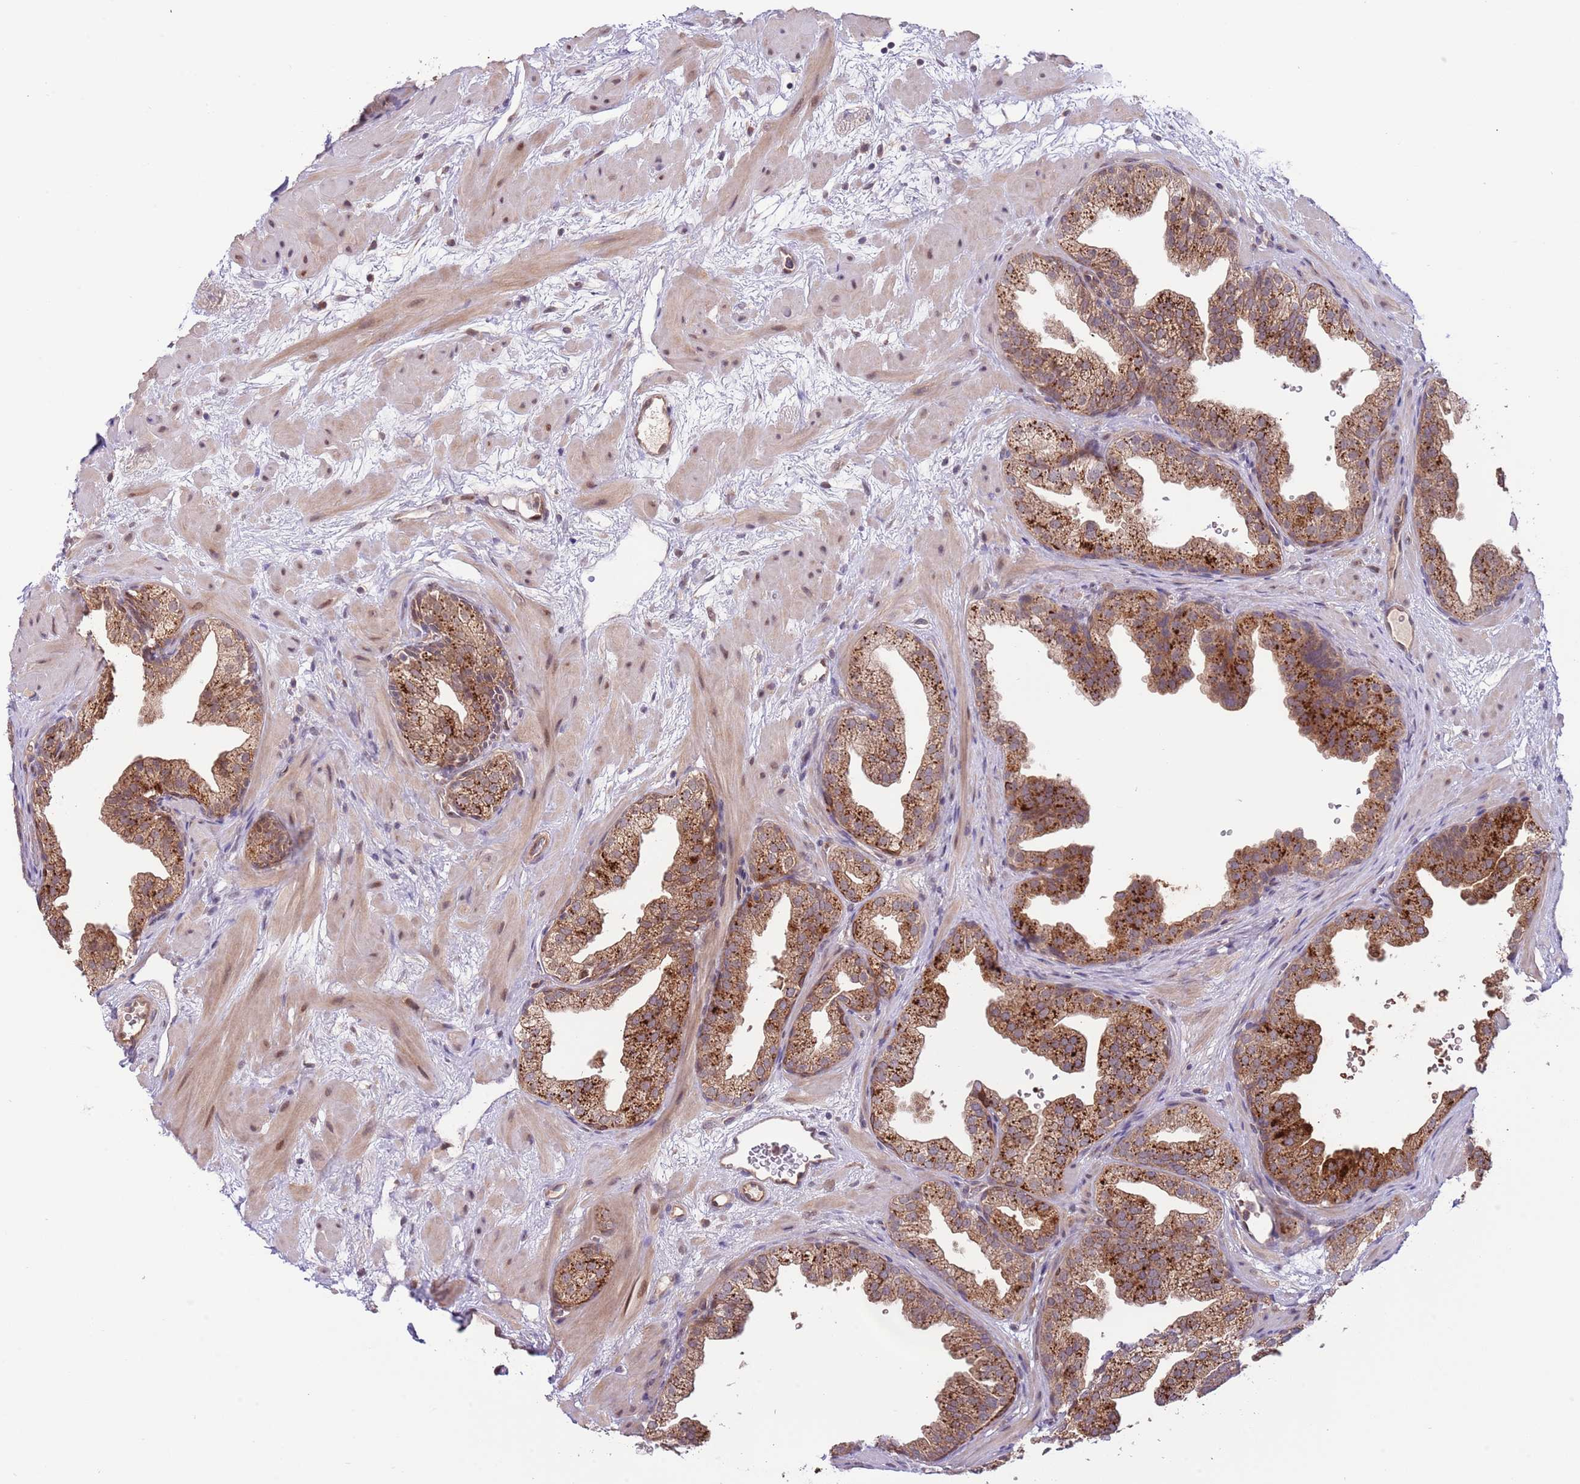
{"staining": {"intensity": "strong", "quantity": ">75%", "location": "cytoplasmic/membranous"}, "tissue": "prostate", "cell_type": "Glandular cells", "image_type": "normal", "snomed": [{"axis": "morphology", "description": "Normal tissue, NOS"}, {"axis": "topography", "description": "Prostate"}], "caption": "A high amount of strong cytoplasmic/membranous staining is identified in about >75% of glandular cells in unremarkable prostate.", "gene": "PRR16", "patient": {"sex": "male", "age": 37}}